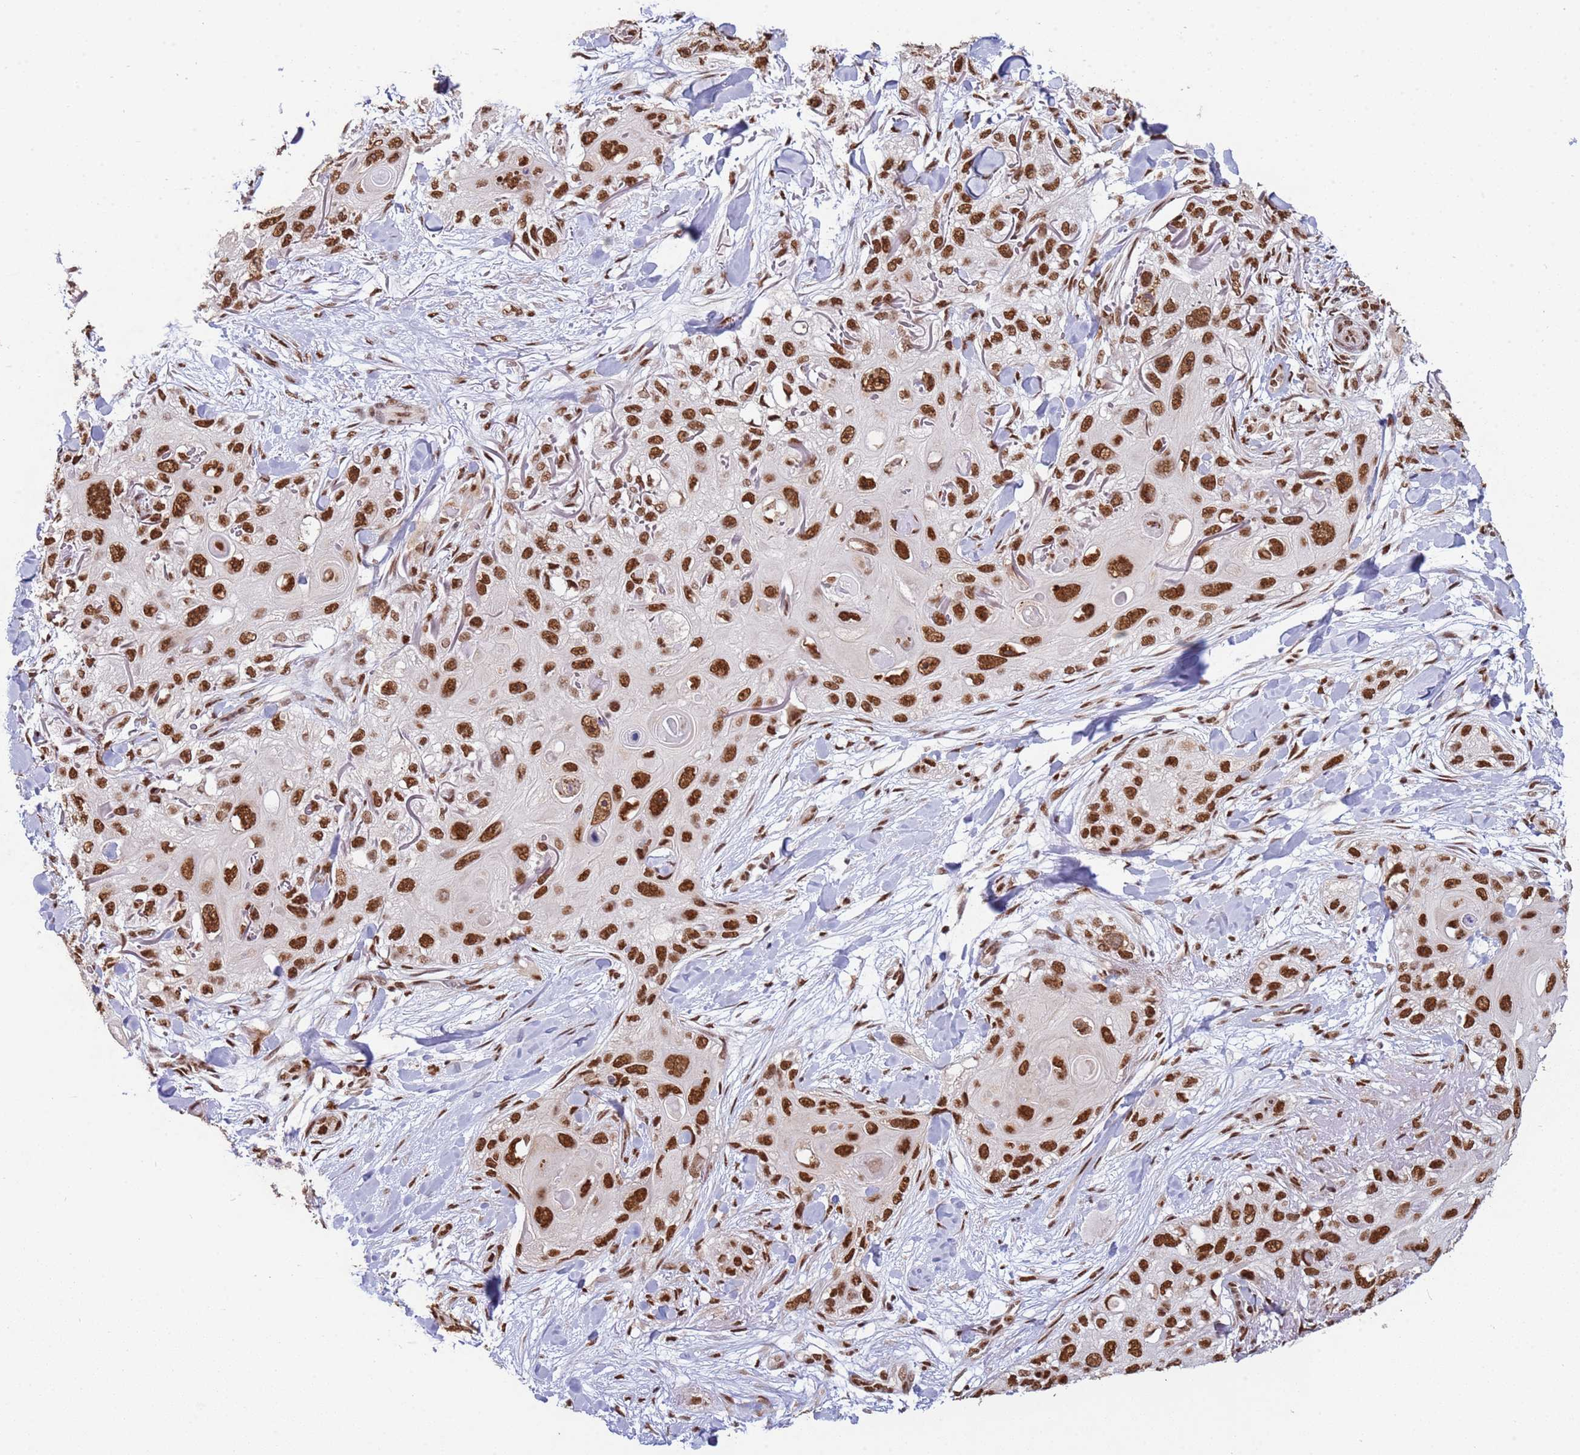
{"staining": {"intensity": "strong", "quantity": ">75%", "location": "nuclear"}, "tissue": "skin cancer", "cell_type": "Tumor cells", "image_type": "cancer", "snomed": [{"axis": "morphology", "description": "Normal tissue, NOS"}, {"axis": "morphology", "description": "Squamous cell carcinoma, NOS"}, {"axis": "topography", "description": "Skin"}], "caption": "Immunohistochemistry micrograph of human skin cancer (squamous cell carcinoma) stained for a protein (brown), which exhibits high levels of strong nuclear expression in approximately >75% of tumor cells.", "gene": "ESF1", "patient": {"sex": "male", "age": 72}}